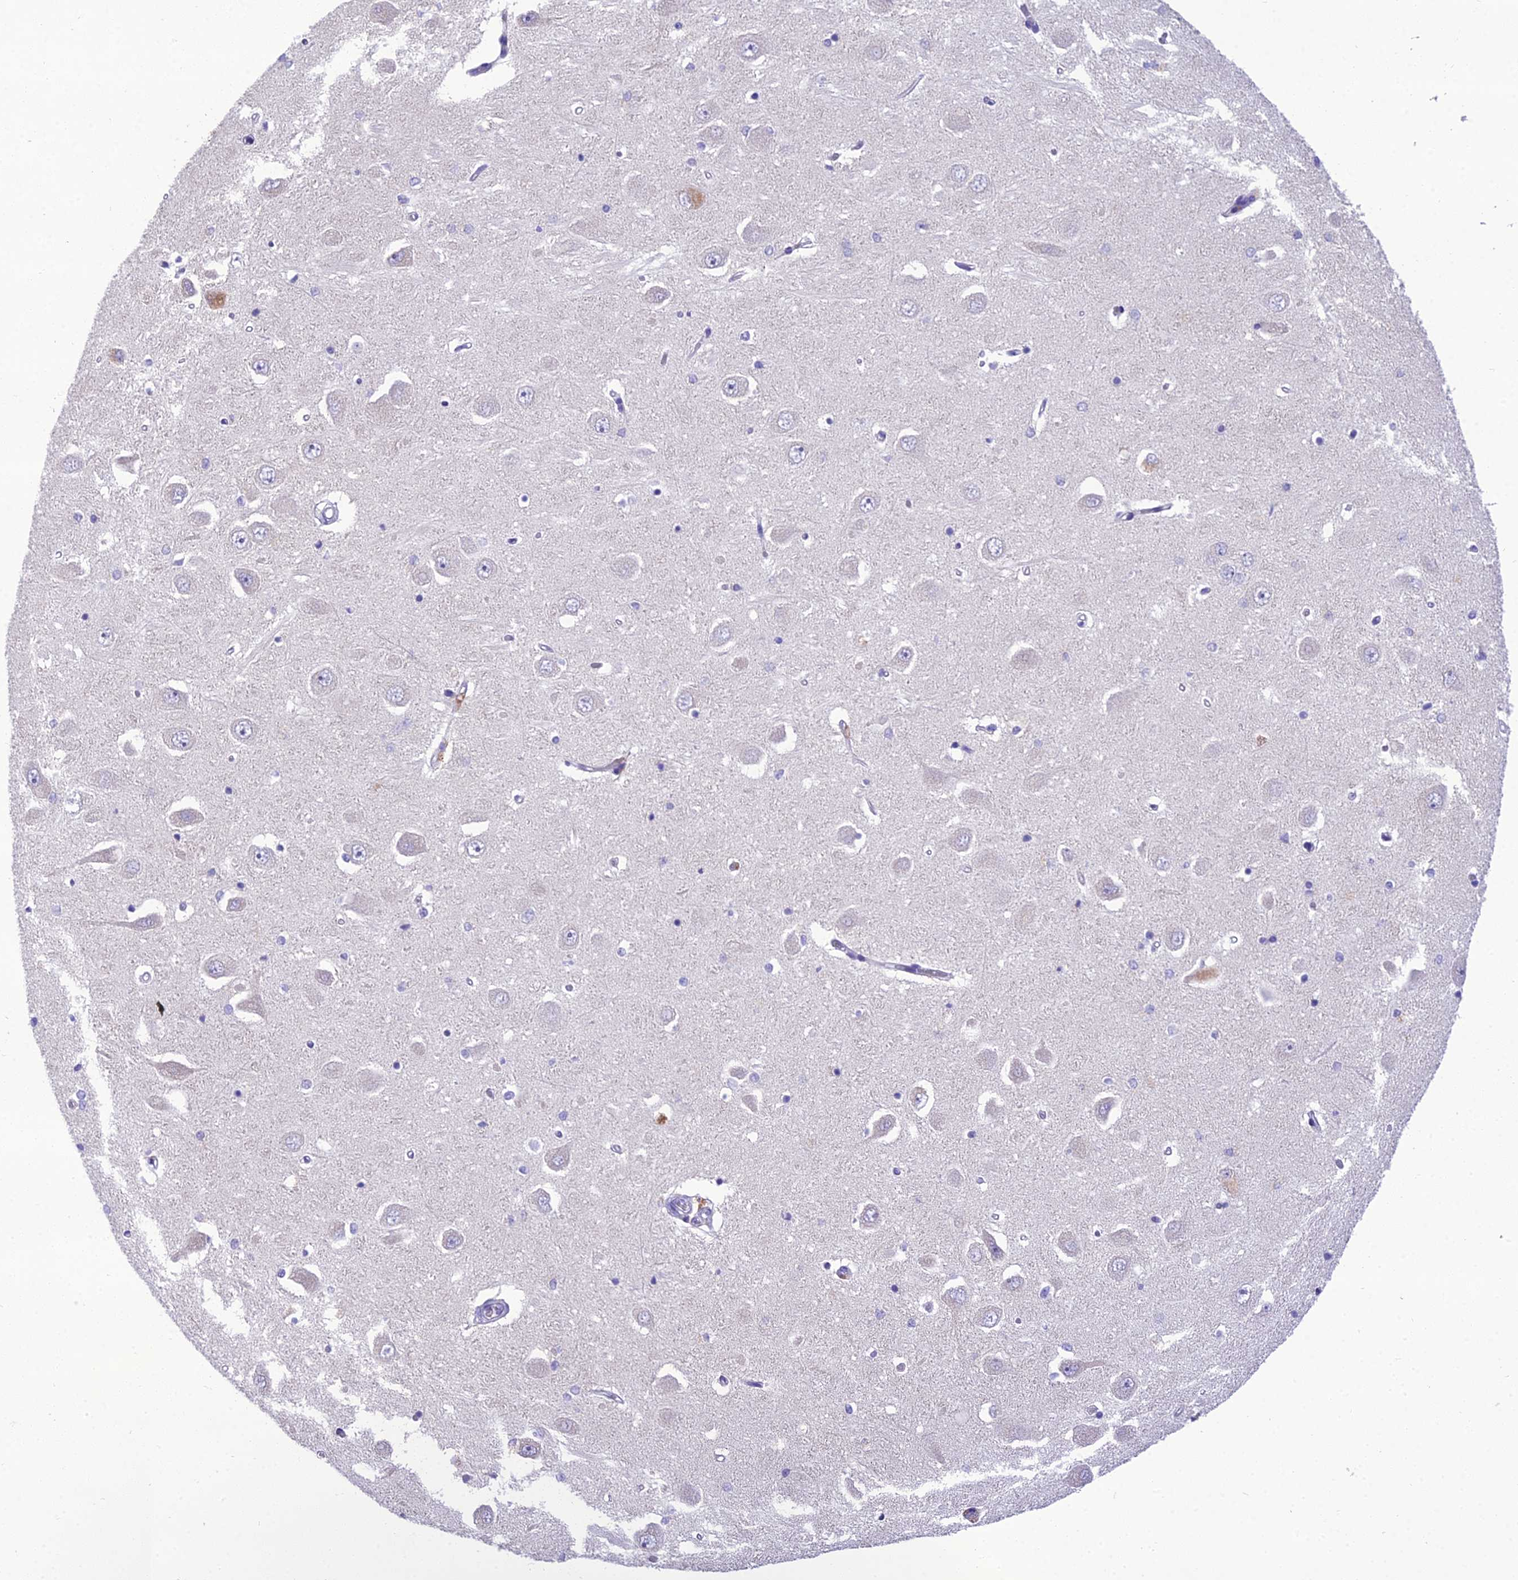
{"staining": {"intensity": "negative", "quantity": "none", "location": "none"}, "tissue": "hippocampus", "cell_type": "Glial cells", "image_type": "normal", "snomed": [{"axis": "morphology", "description": "Normal tissue, NOS"}, {"axis": "topography", "description": "Hippocampus"}], "caption": "Immunohistochemistry (IHC) of unremarkable hippocampus reveals no expression in glial cells.", "gene": "MIIP", "patient": {"sex": "male", "age": 45}}